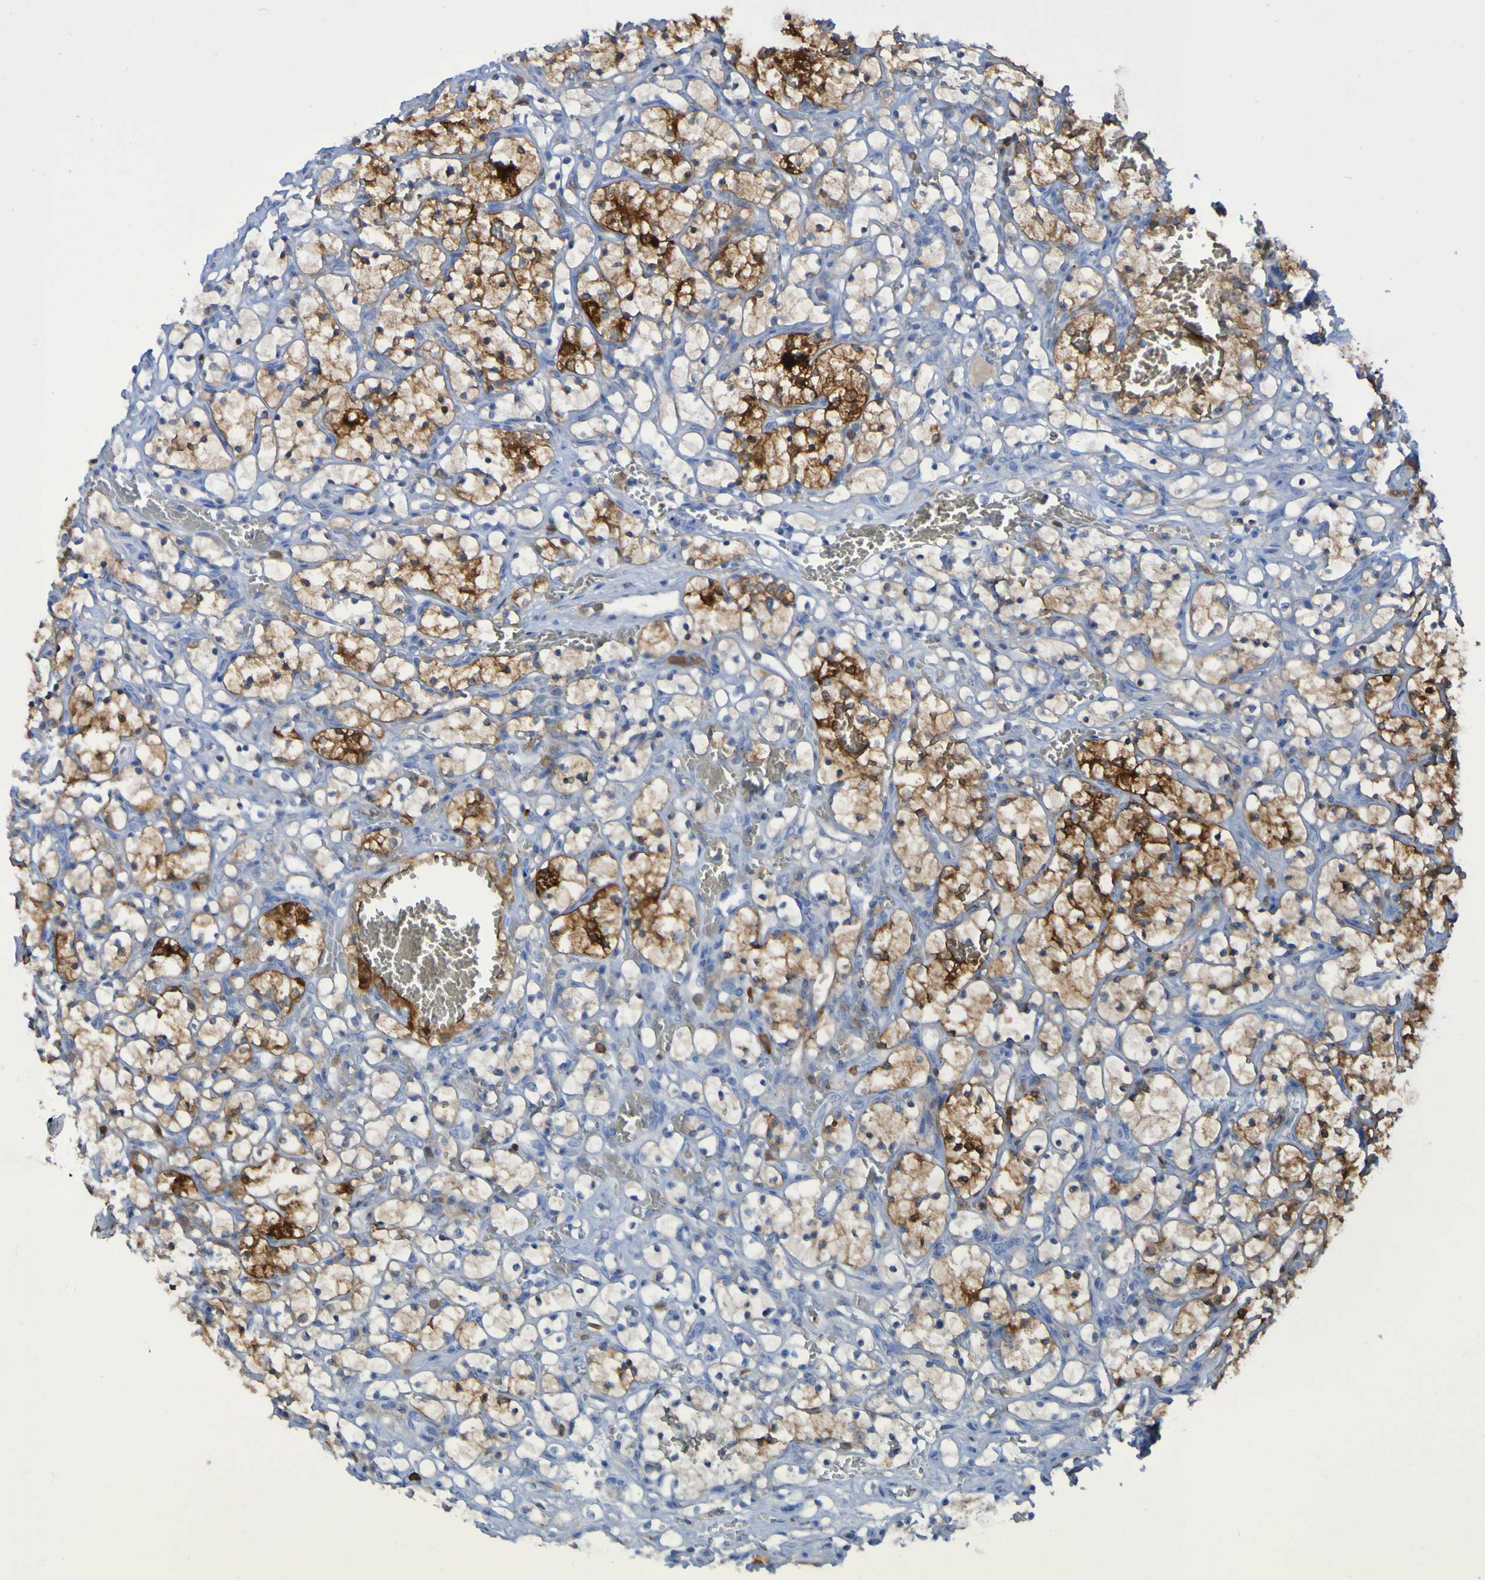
{"staining": {"intensity": "moderate", "quantity": "25%-75%", "location": "cytoplasmic/membranous"}, "tissue": "renal cancer", "cell_type": "Tumor cells", "image_type": "cancer", "snomed": [{"axis": "morphology", "description": "Adenocarcinoma, NOS"}, {"axis": "topography", "description": "Kidney"}], "caption": "High-magnification brightfield microscopy of adenocarcinoma (renal) stained with DAB (brown) and counterstained with hematoxylin (blue). tumor cells exhibit moderate cytoplasmic/membranous staining is present in about25%-75% of cells. (DAB (3,3'-diaminobenzidine) IHC with brightfield microscopy, high magnification).", "gene": "MPPE1", "patient": {"sex": "female", "age": 69}}